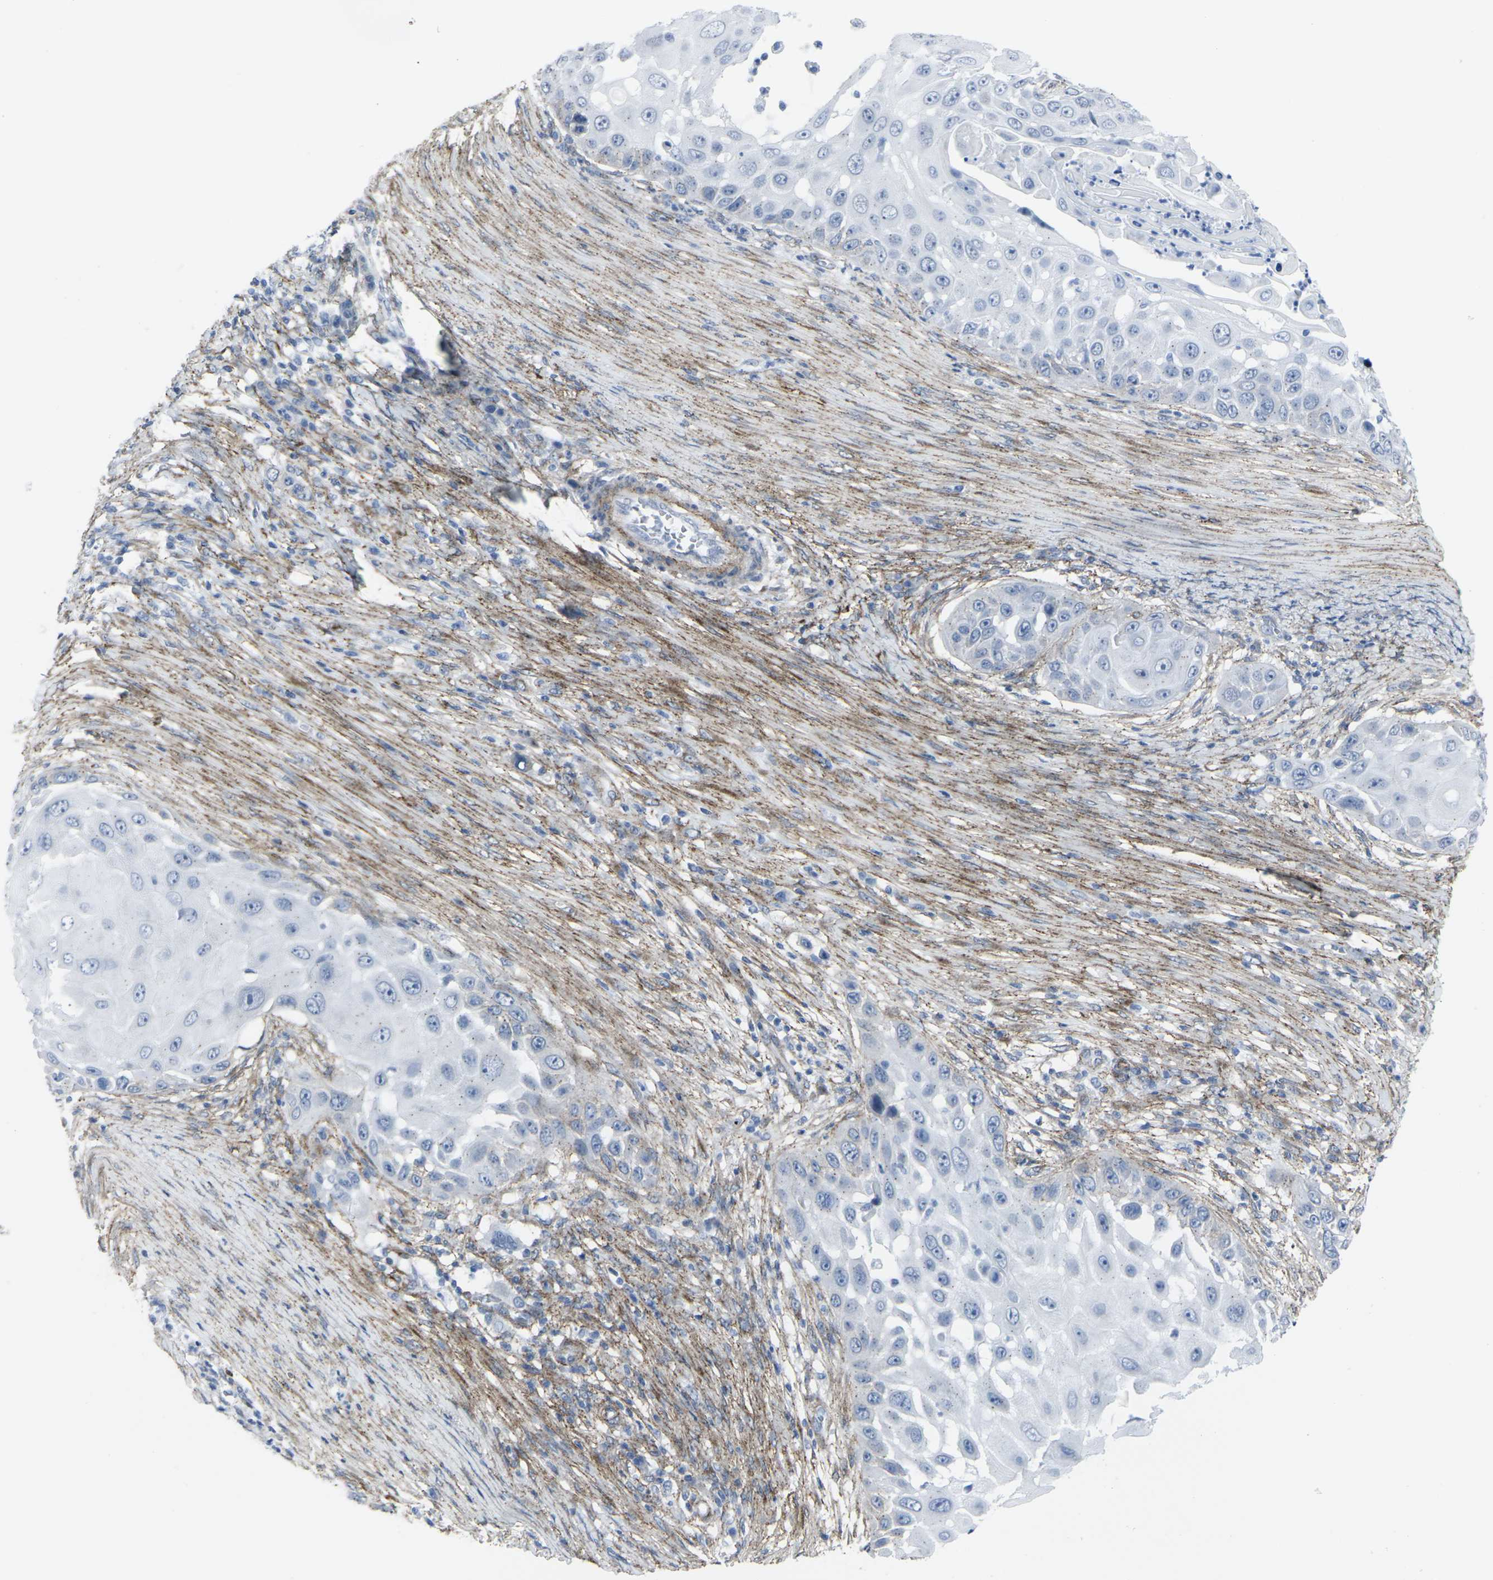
{"staining": {"intensity": "negative", "quantity": "none", "location": "none"}, "tissue": "skin cancer", "cell_type": "Tumor cells", "image_type": "cancer", "snomed": [{"axis": "morphology", "description": "Squamous cell carcinoma, NOS"}, {"axis": "topography", "description": "Skin"}], "caption": "An immunohistochemistry (IHC) micrograph of squamous cell carcinoma (skin) is shown. There is no staining in tumor cells of squamous cell carcinoma (skin).", "gene": "CDH11", "patient": {"sex": "female", "age": 44}}